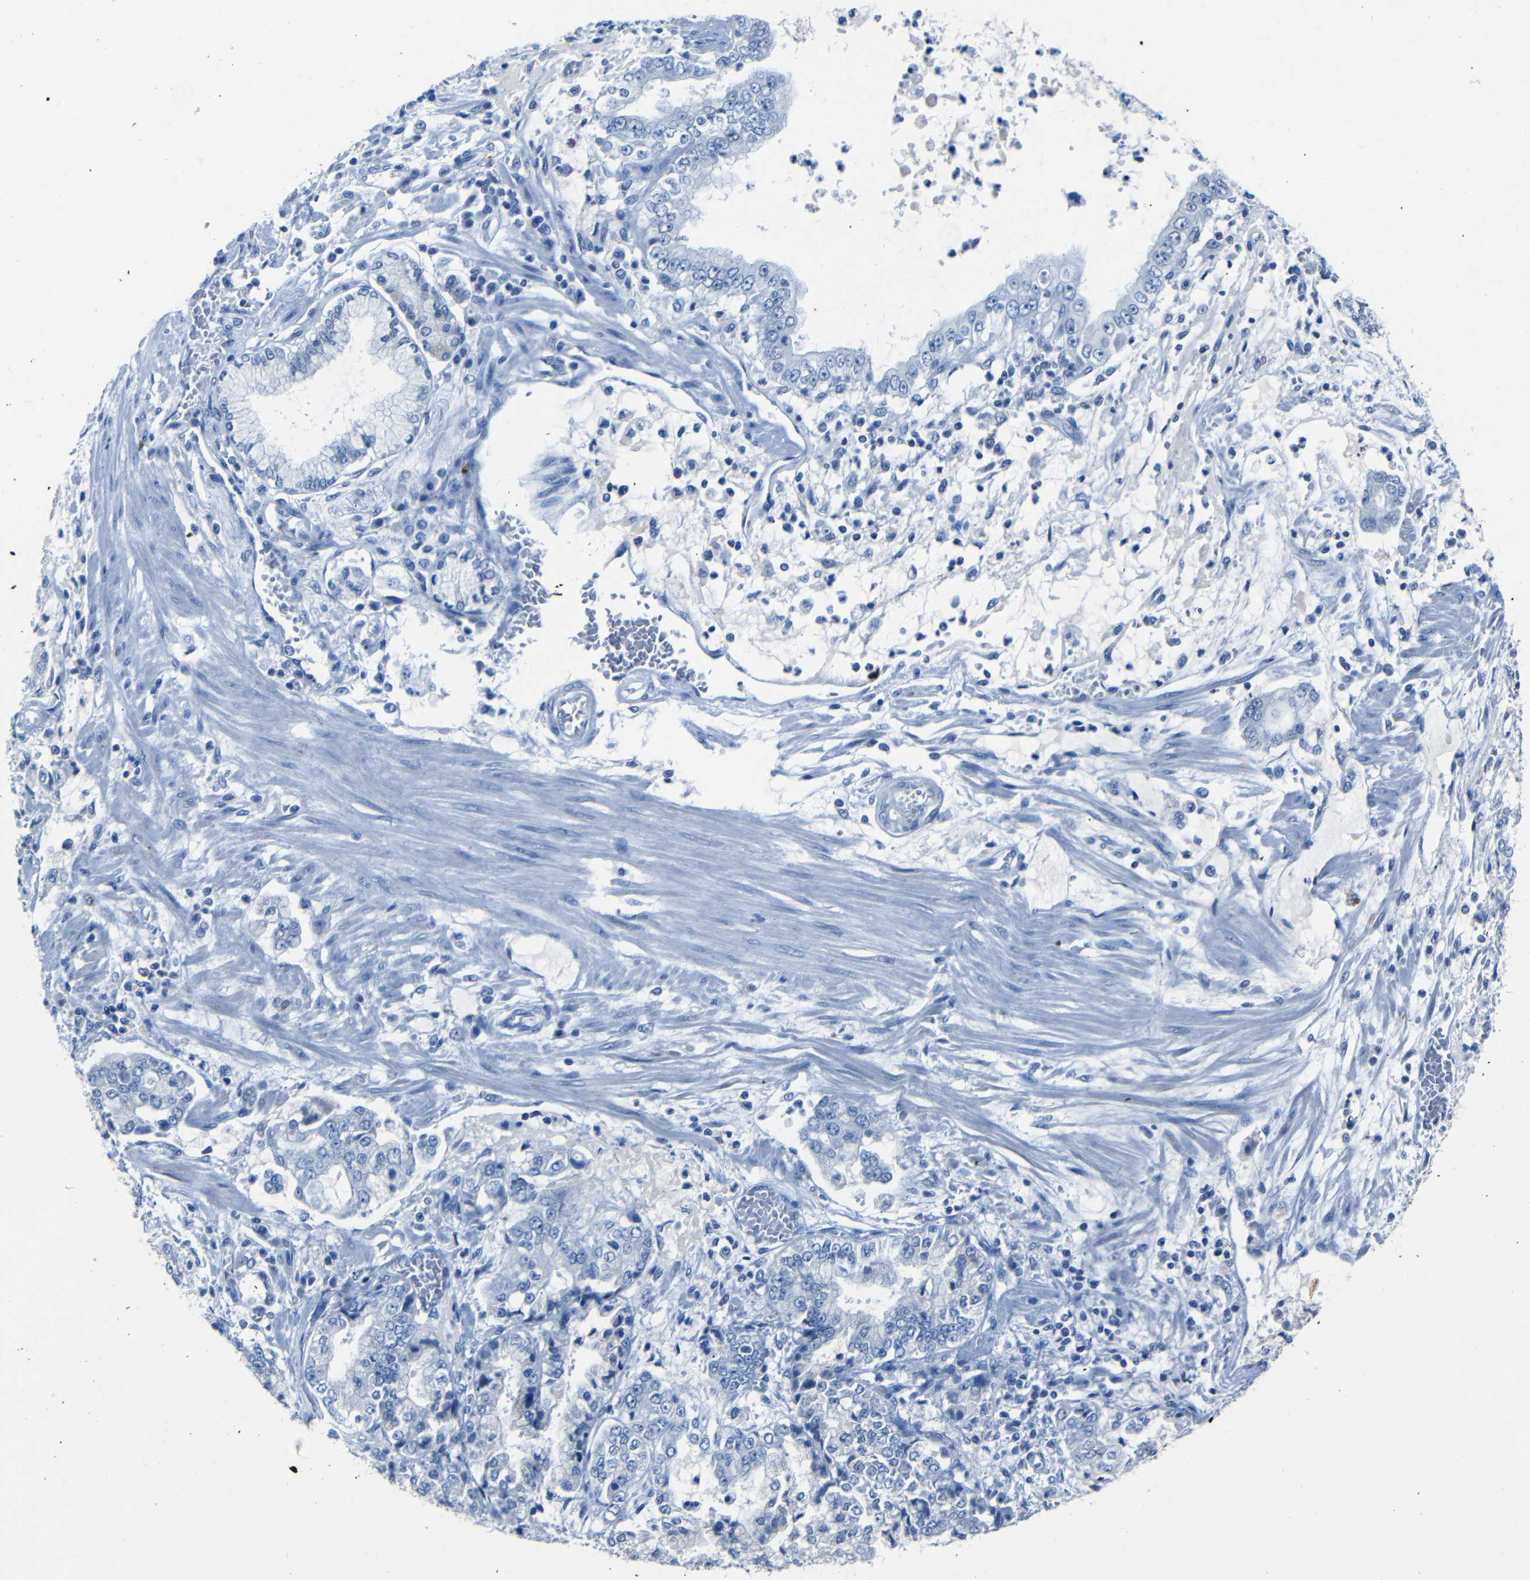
{"staining": {"intensity": "negative", "quantity": "none", "location": "none"}, "tissue": "stomach cancer", "cell_type": "Tumor cells", "image_type": "cancer", "snomed": [{"axis": "morphology", "description": "Adenocarcinoma, NOS"}, {"axis": "topography", "description": "Stomach"}], "caption": "Immunohistochemistry (IHC) histopathology image of adenocarcinoma (stomach) stained for a protein (brown), which displays no positivity in tumor cells.", "gene": "CLDN11", "patient": {"sex": "male", "age": 76}}